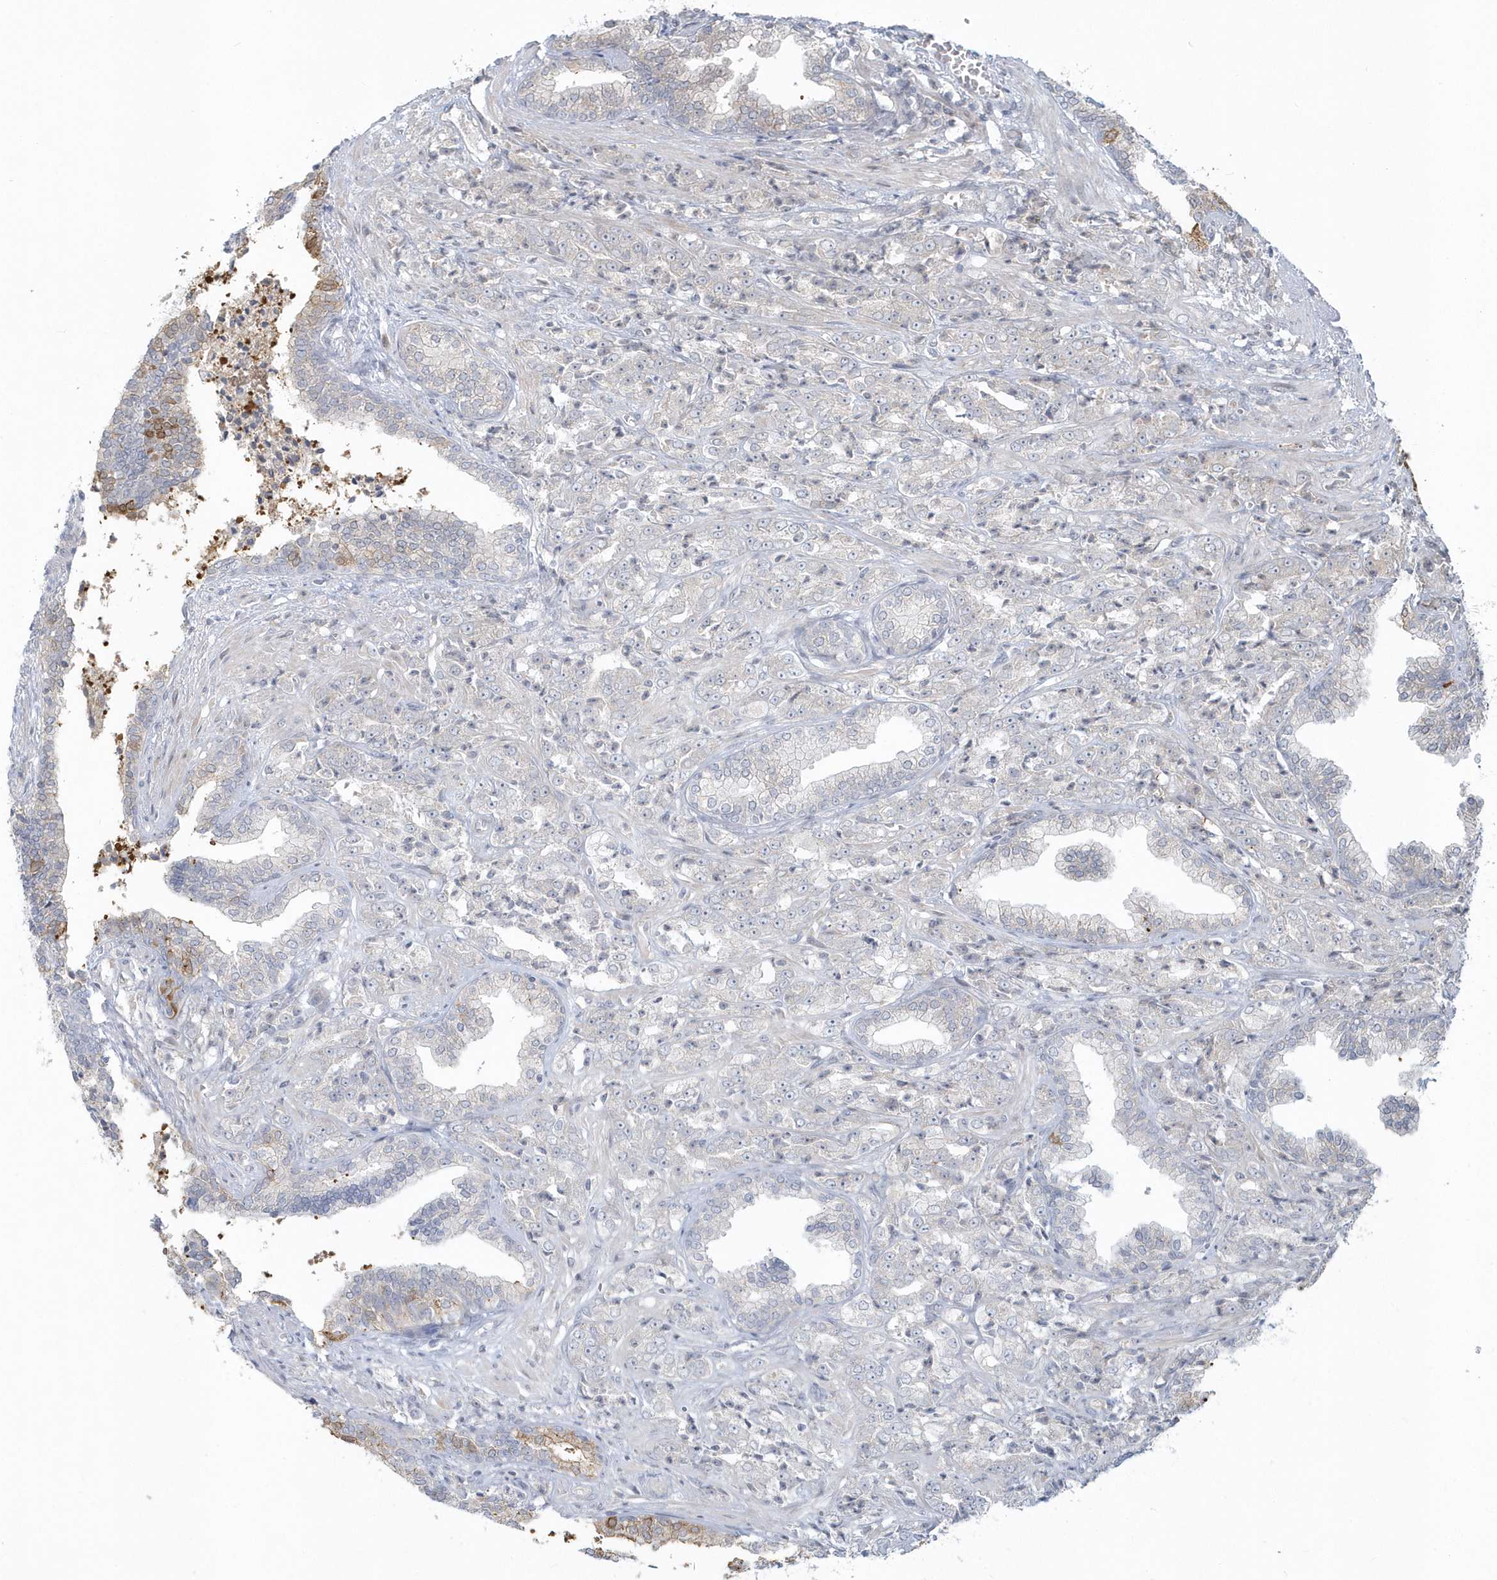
{"staining": {"intensity": "negative", "quantity": "none", "location": "none"}, "tissue": "prostate cancer", "cell_type": "Tumor cells", "image_type": "cancer", "snomed": [{"axis": "morphology", "description": "Adenocarcinoma, High grade"}, {"axis": "topography", "description": "Prostate"}], "caption": "Prostate cancer was stained to show a protein in brown. There is no significant staining in tumor cells.", "gene": "BLTP3A", "patient": {"sex": "male", "age": 71}}